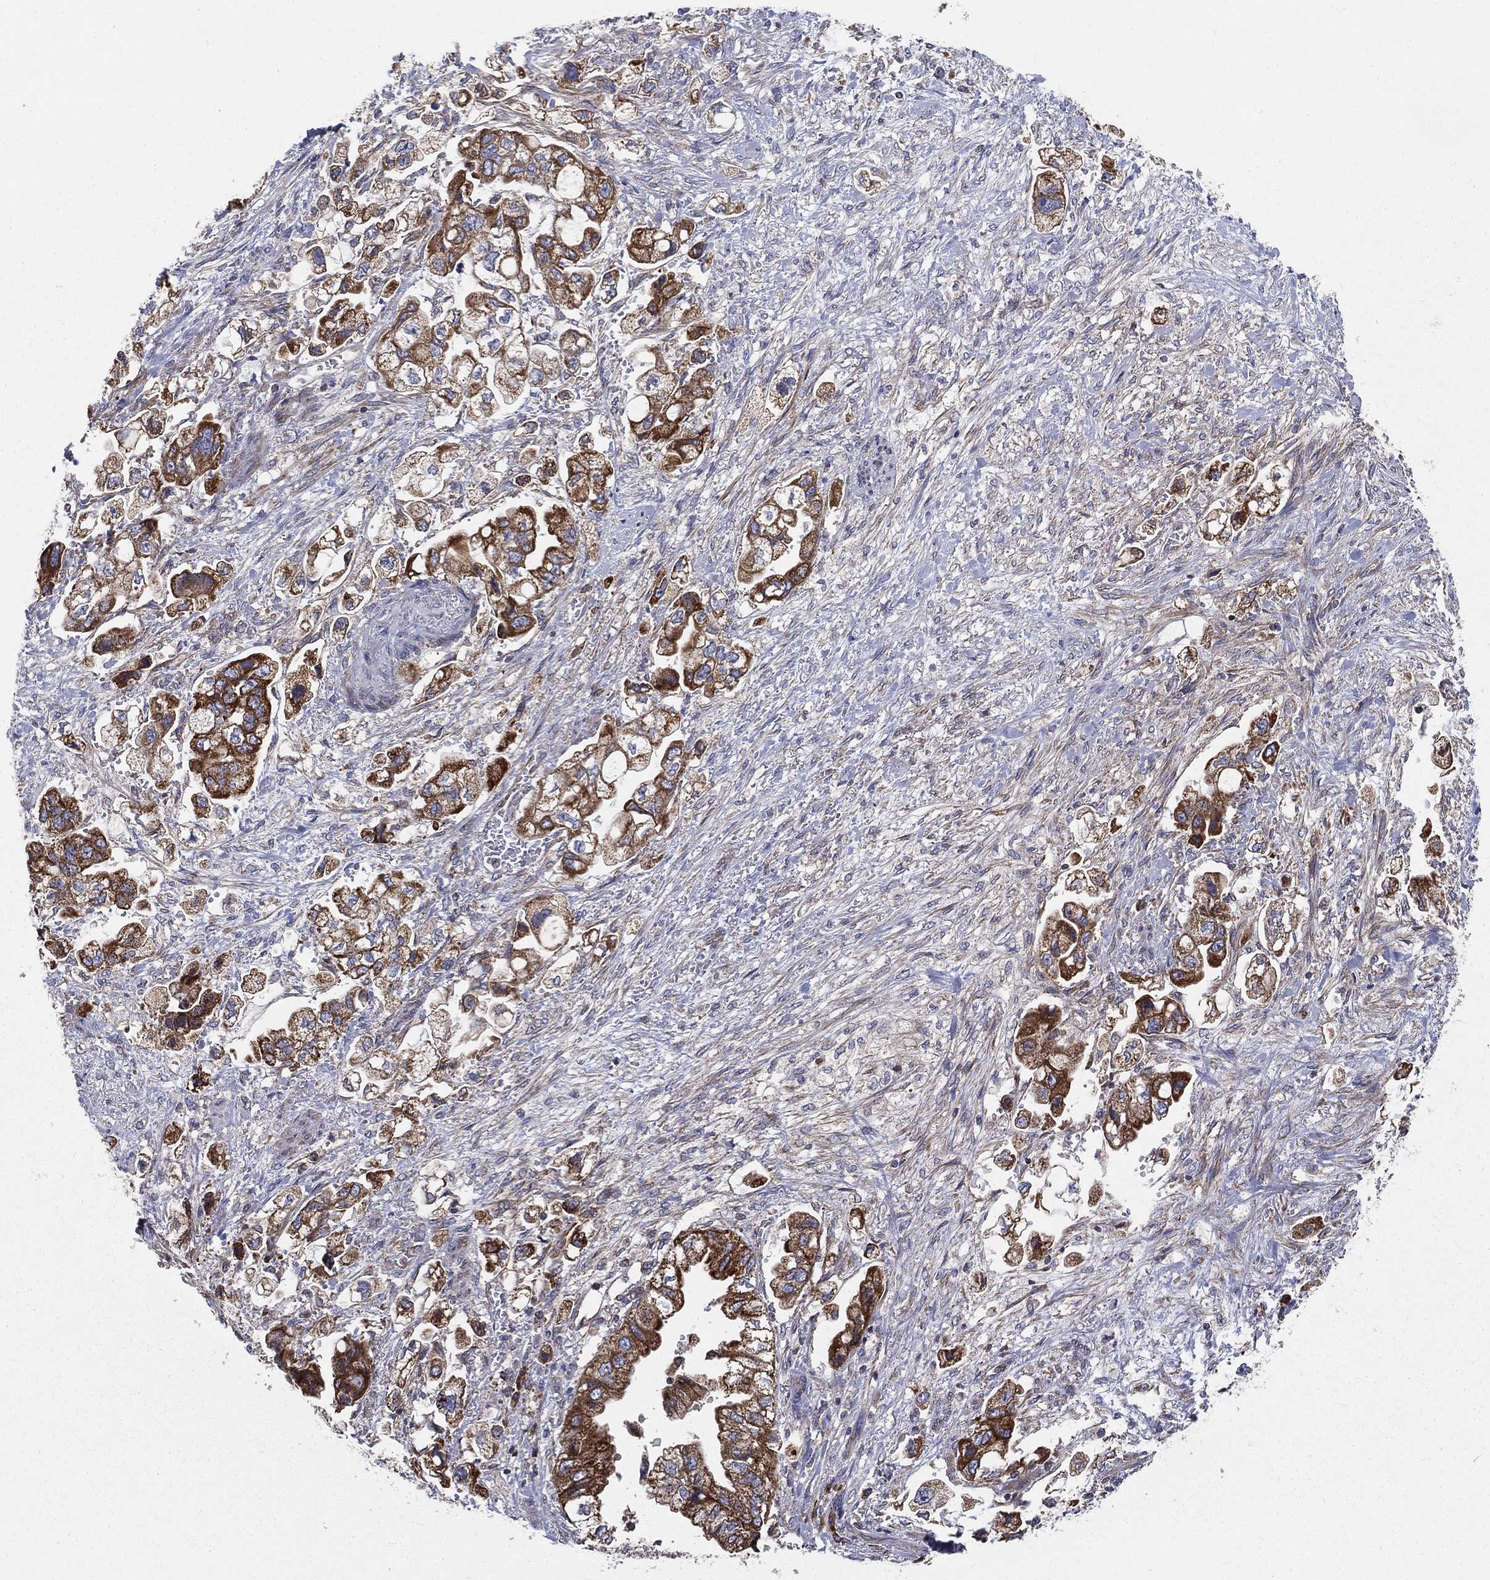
{"staining": {"intensity": "strong", "quantity": ">75%", "location": "cytoplasmic/membranous"}, "tissue": "stomach cancer", "cell_type": "Tumor cells", "image_type": "cancer", "snomed": [{"axis": "morphology", "description": "Normal tissue, NOS"}, {"axis": "morphology", "description": "Adenocarcinoma, NOS"}, {"axis": "topography", "description": "Stomach"}], "caption": "IHC (DAB) staining of human stomach cancer (adenocarcinoma) demonstrates strong cytoplasmic/membranous protein expression in approximately >75% of tumor cells.", "gene": "MIX23", "patient": {"sex": "male", "age": 62}}